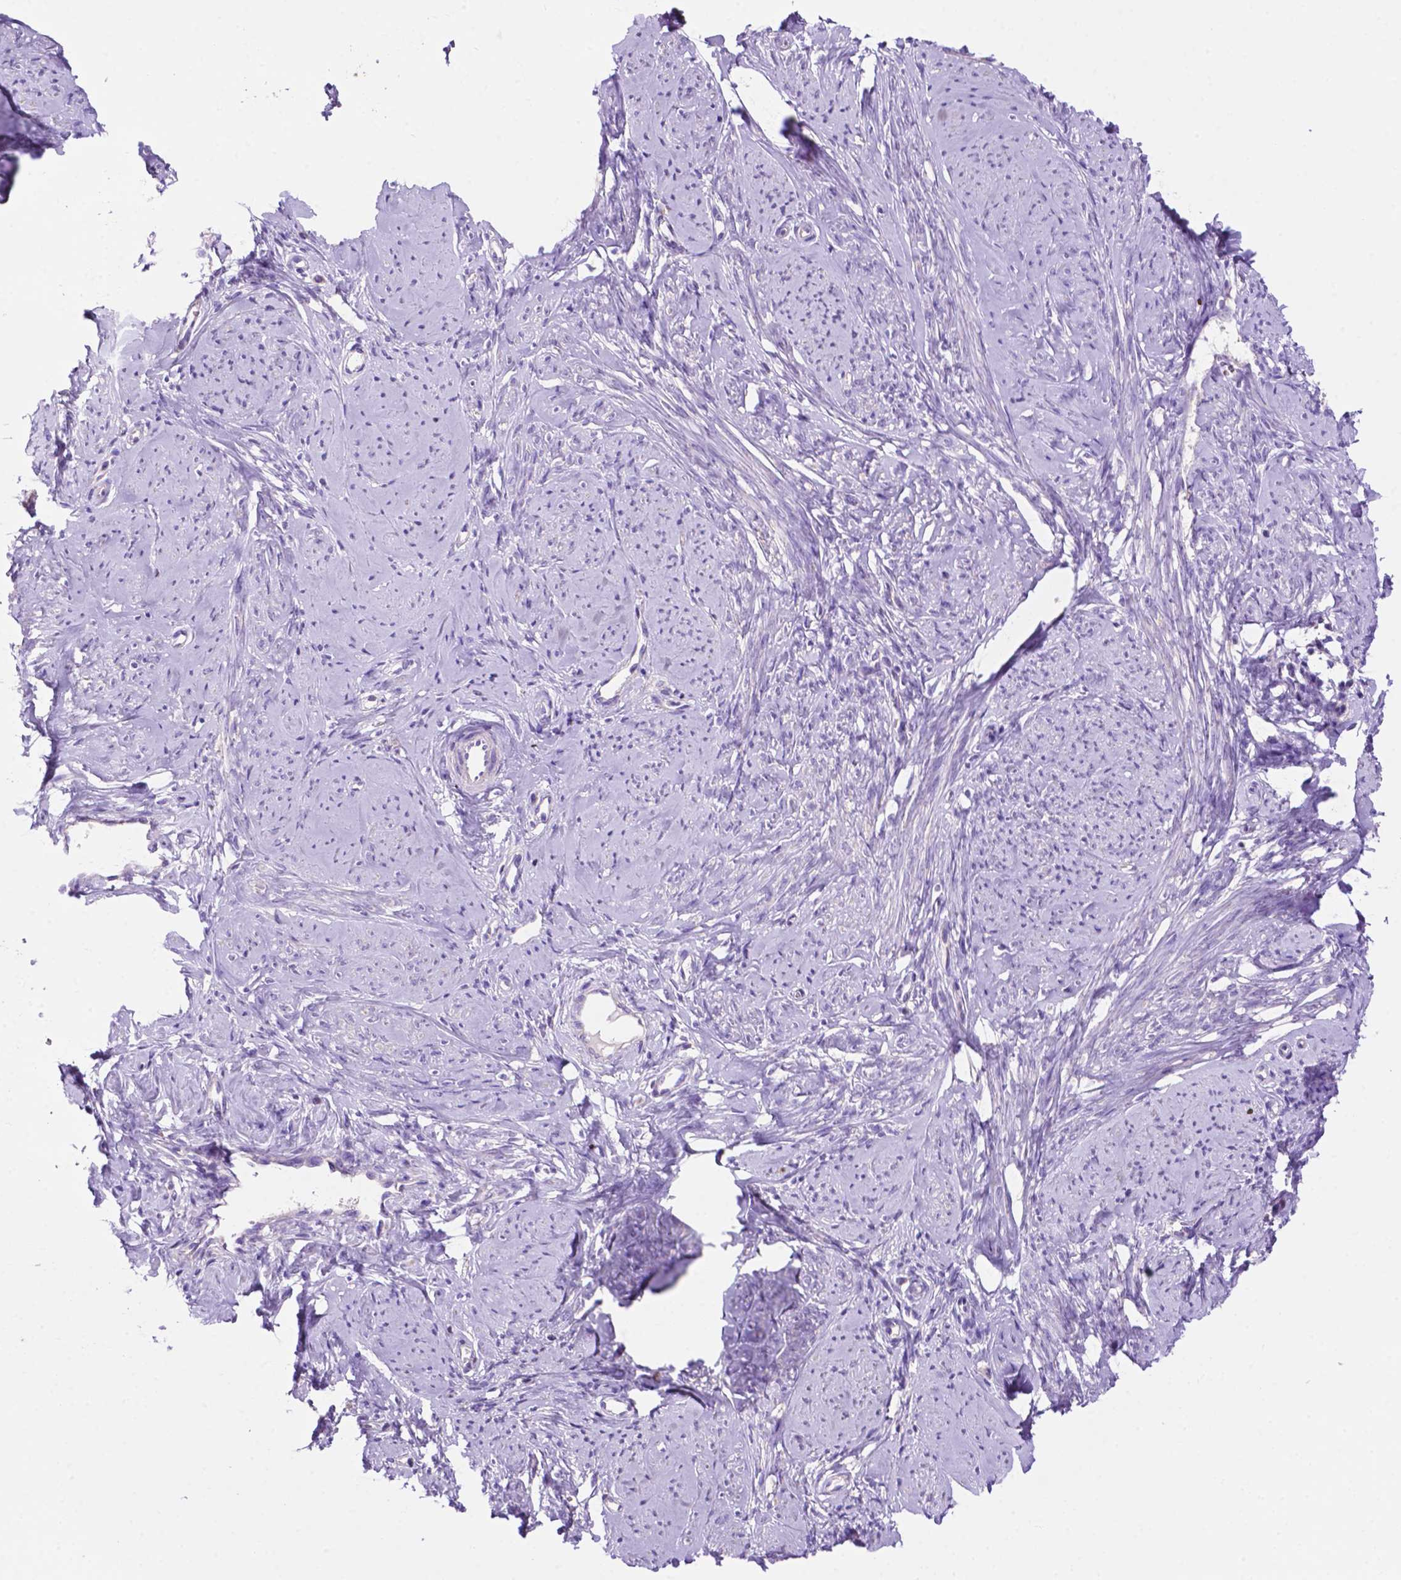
{"staining": {"intensity": "negative", "quantity": "none", "location": "none"}, "tissue": "smooth muscle", "cell_type": "Smooth muscle cells", "image_type": "normal", "snomed": [{"axis": "morphology", "description": "Normal tissue, NOS"}, {"axis": "topography", "description": "Smooth muscle"}], "caption": "The image reveals no significant expression in smooth muscle cells of smooth muscle.", "gene": "PHYHIP", "patient": {"sex": "female", "age": 48}}